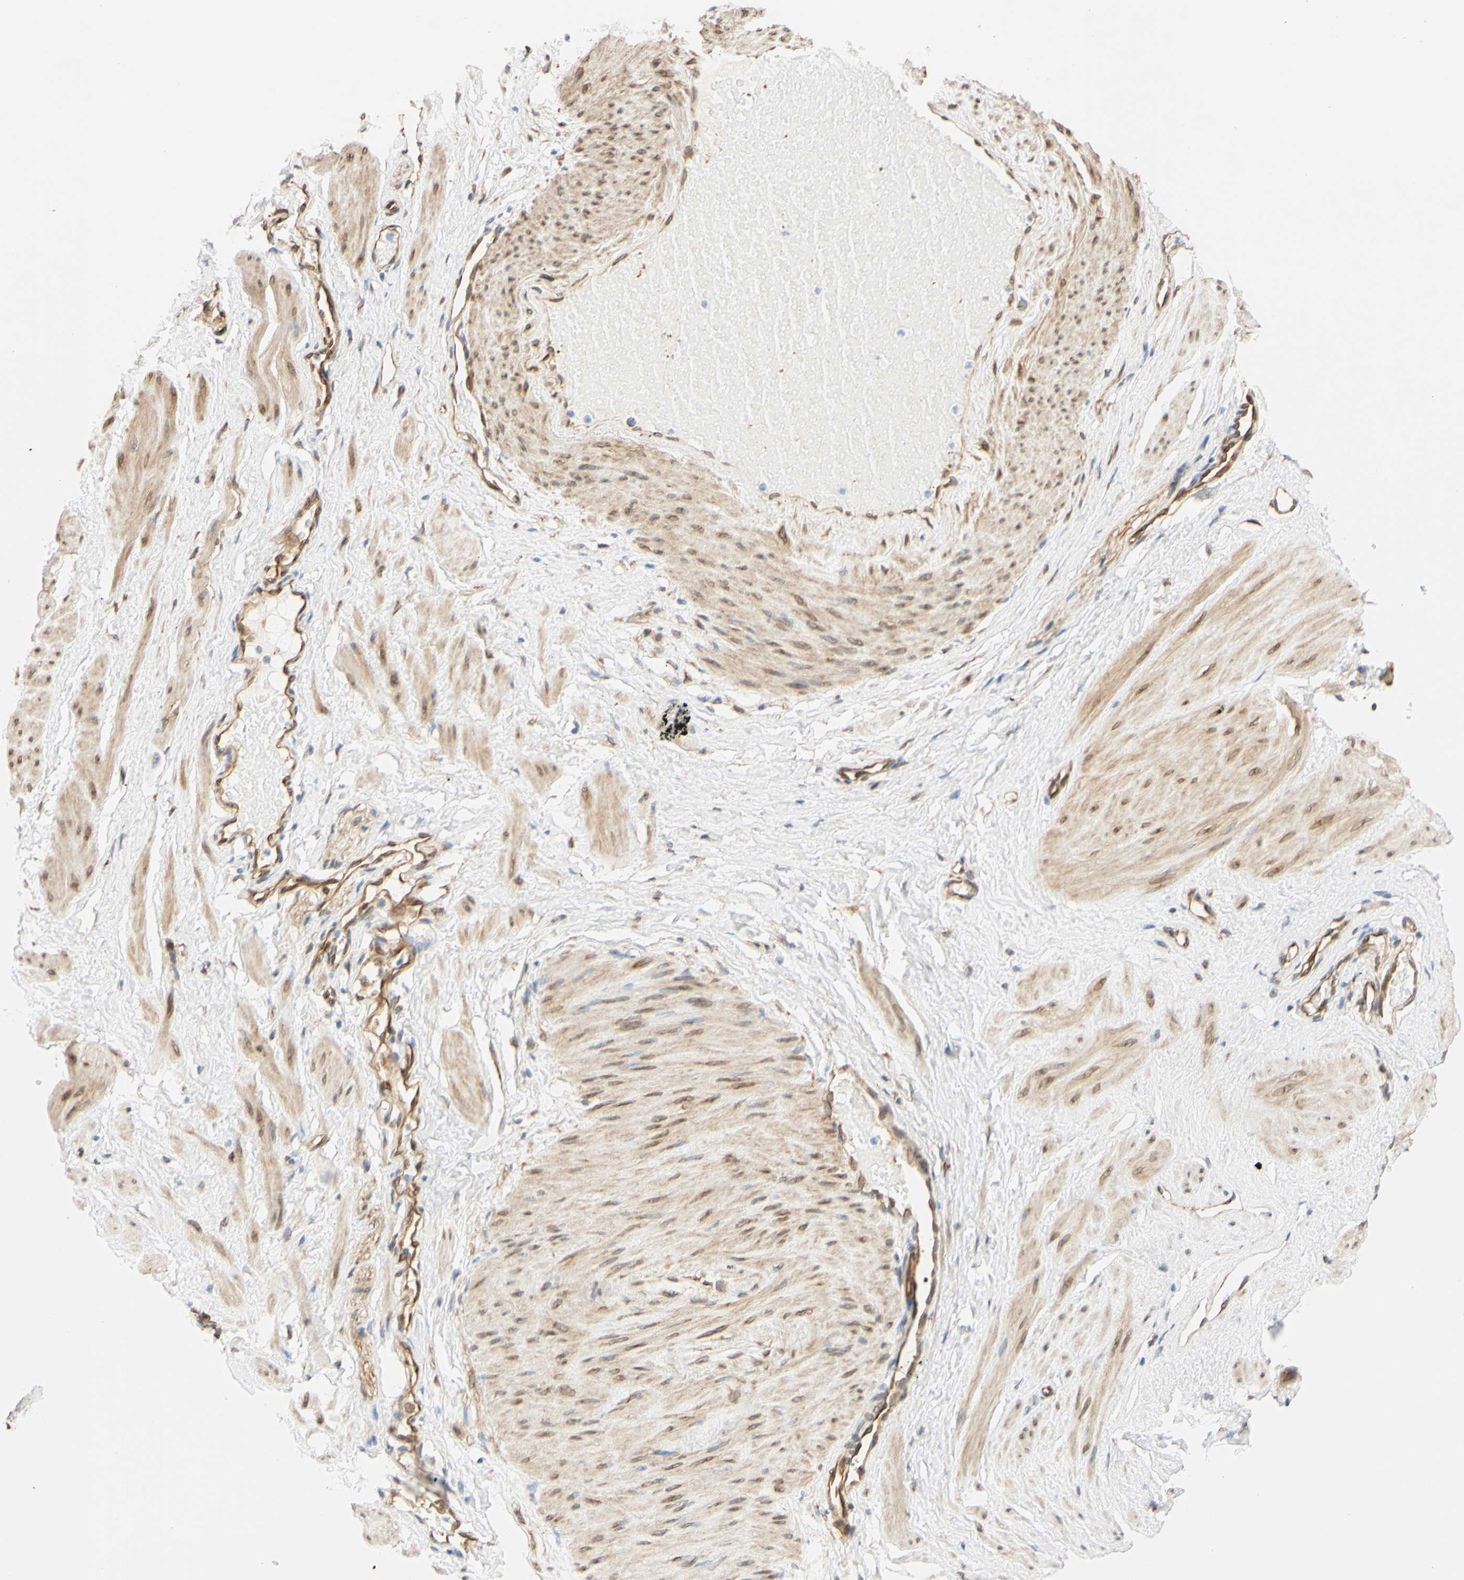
{"staining": {"intensity": "negative", "quantity": "none", "location": "none"}, "tissue": "adipose tissue", "cell_type": "Adipocytes", "image_type": "normal", "snomed": [{"axis": "morphology", "description": "Normal tissue, NOS"}, {"axis": "topography", "description": "Soft tissue"}, {"axis": "topography", "description": "Vascular tissue"}], "caption": "Protein analysis of benign adipose tissue reveals no significant expression in adipocytes.", "gene": "ENDOD1", "patient": {"sex": "female", "age": 35}}